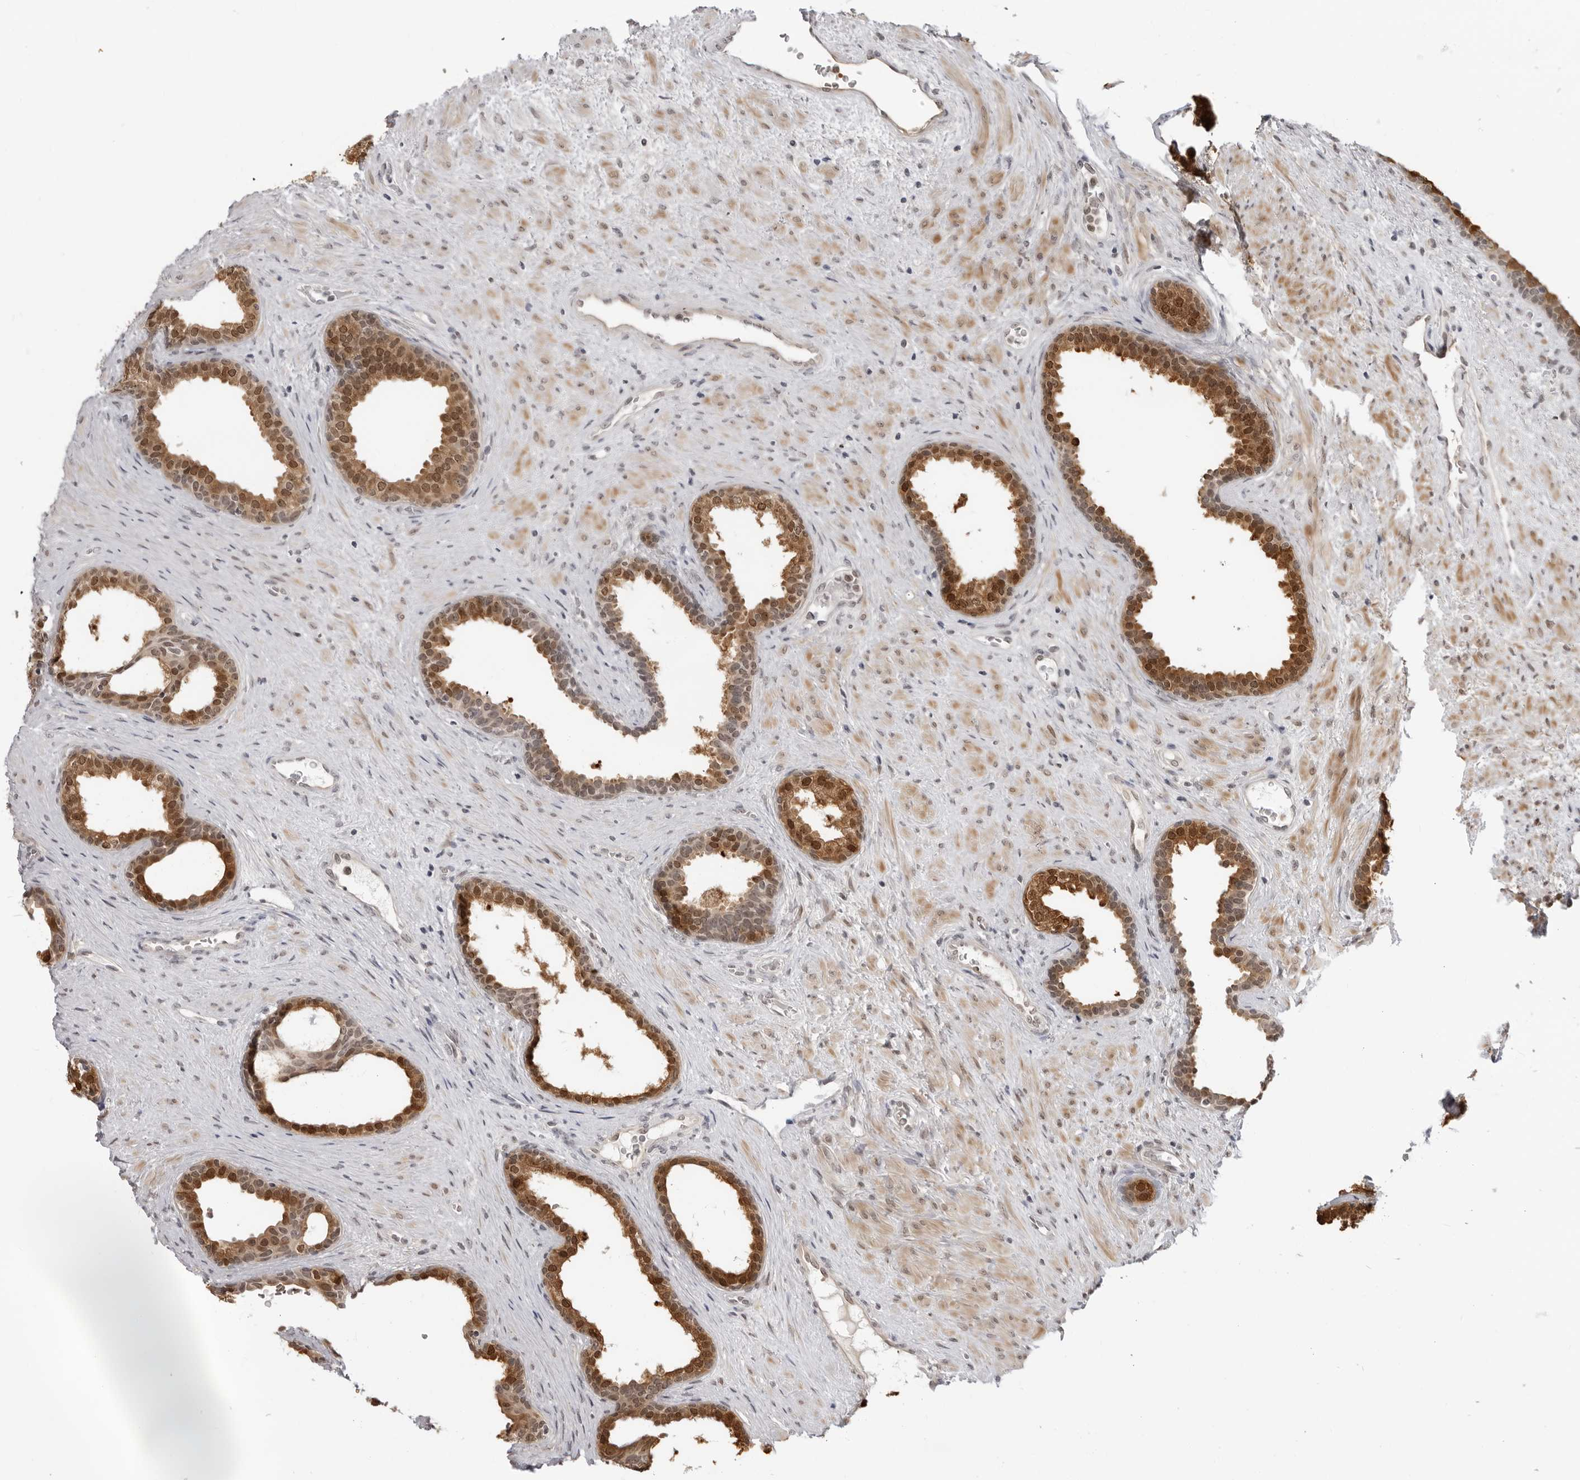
{"staining": {"intensity": "strong", "quantity": "25%-75%", "location": "cytoplasmic/membranous,nuclear"}, "tissue": "prostate", "cell_type": "Glandular cells", "image_type": "normal", "snomed": [{"axis": "morphology", "description": "Normal tissue, NOS"}, {"axis": "topography", "description": "Prostate"}], "caption": "This micrograph shows normal prostate stained with immunohistochemistry to label a protein in brown. The cytoplasmic/membranous,nuclear of glandular cells show strong positivity for the protein. Nuclei are counter-stained blue.", "gene": "SRGAP2", "patient": {"sex": "male", "age": 76}}